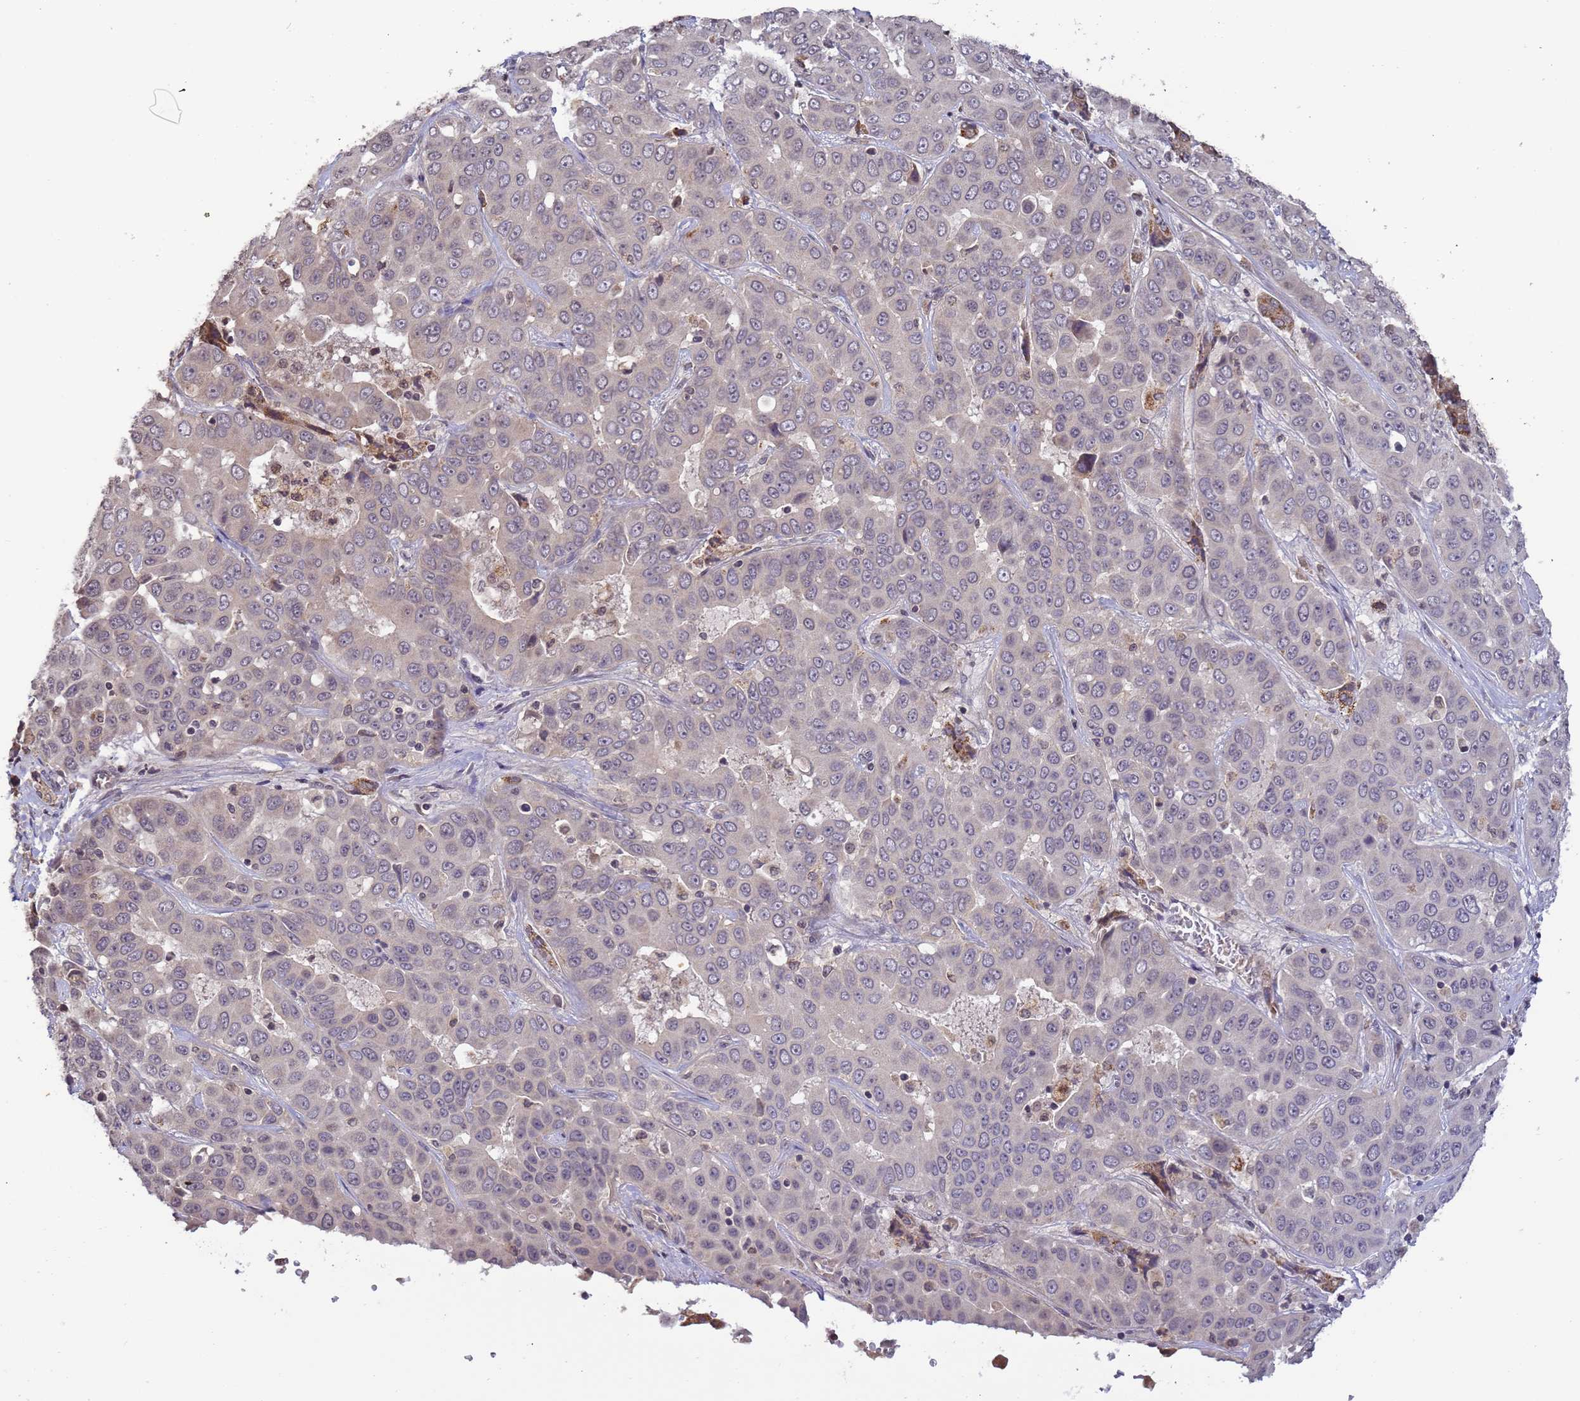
{"staining": {"intensity": "negative", "quantity": "none", "location": "none"}, "tissue": "liver cancer", "cell_type": "Tumor cells", "image_type": "cancer", "snomed": [{"axis": "morphology", "description": "Cholangiocarcinoma"}, {"axis": "topography", "description": "Liver"}], "caption": "Human liver cancer stained for a protein using immunohistochemistry (IHC) exhibits no expression in tumor cells.", "gene": "MYL7", "patient": {"sex": "female", "age": 52}}